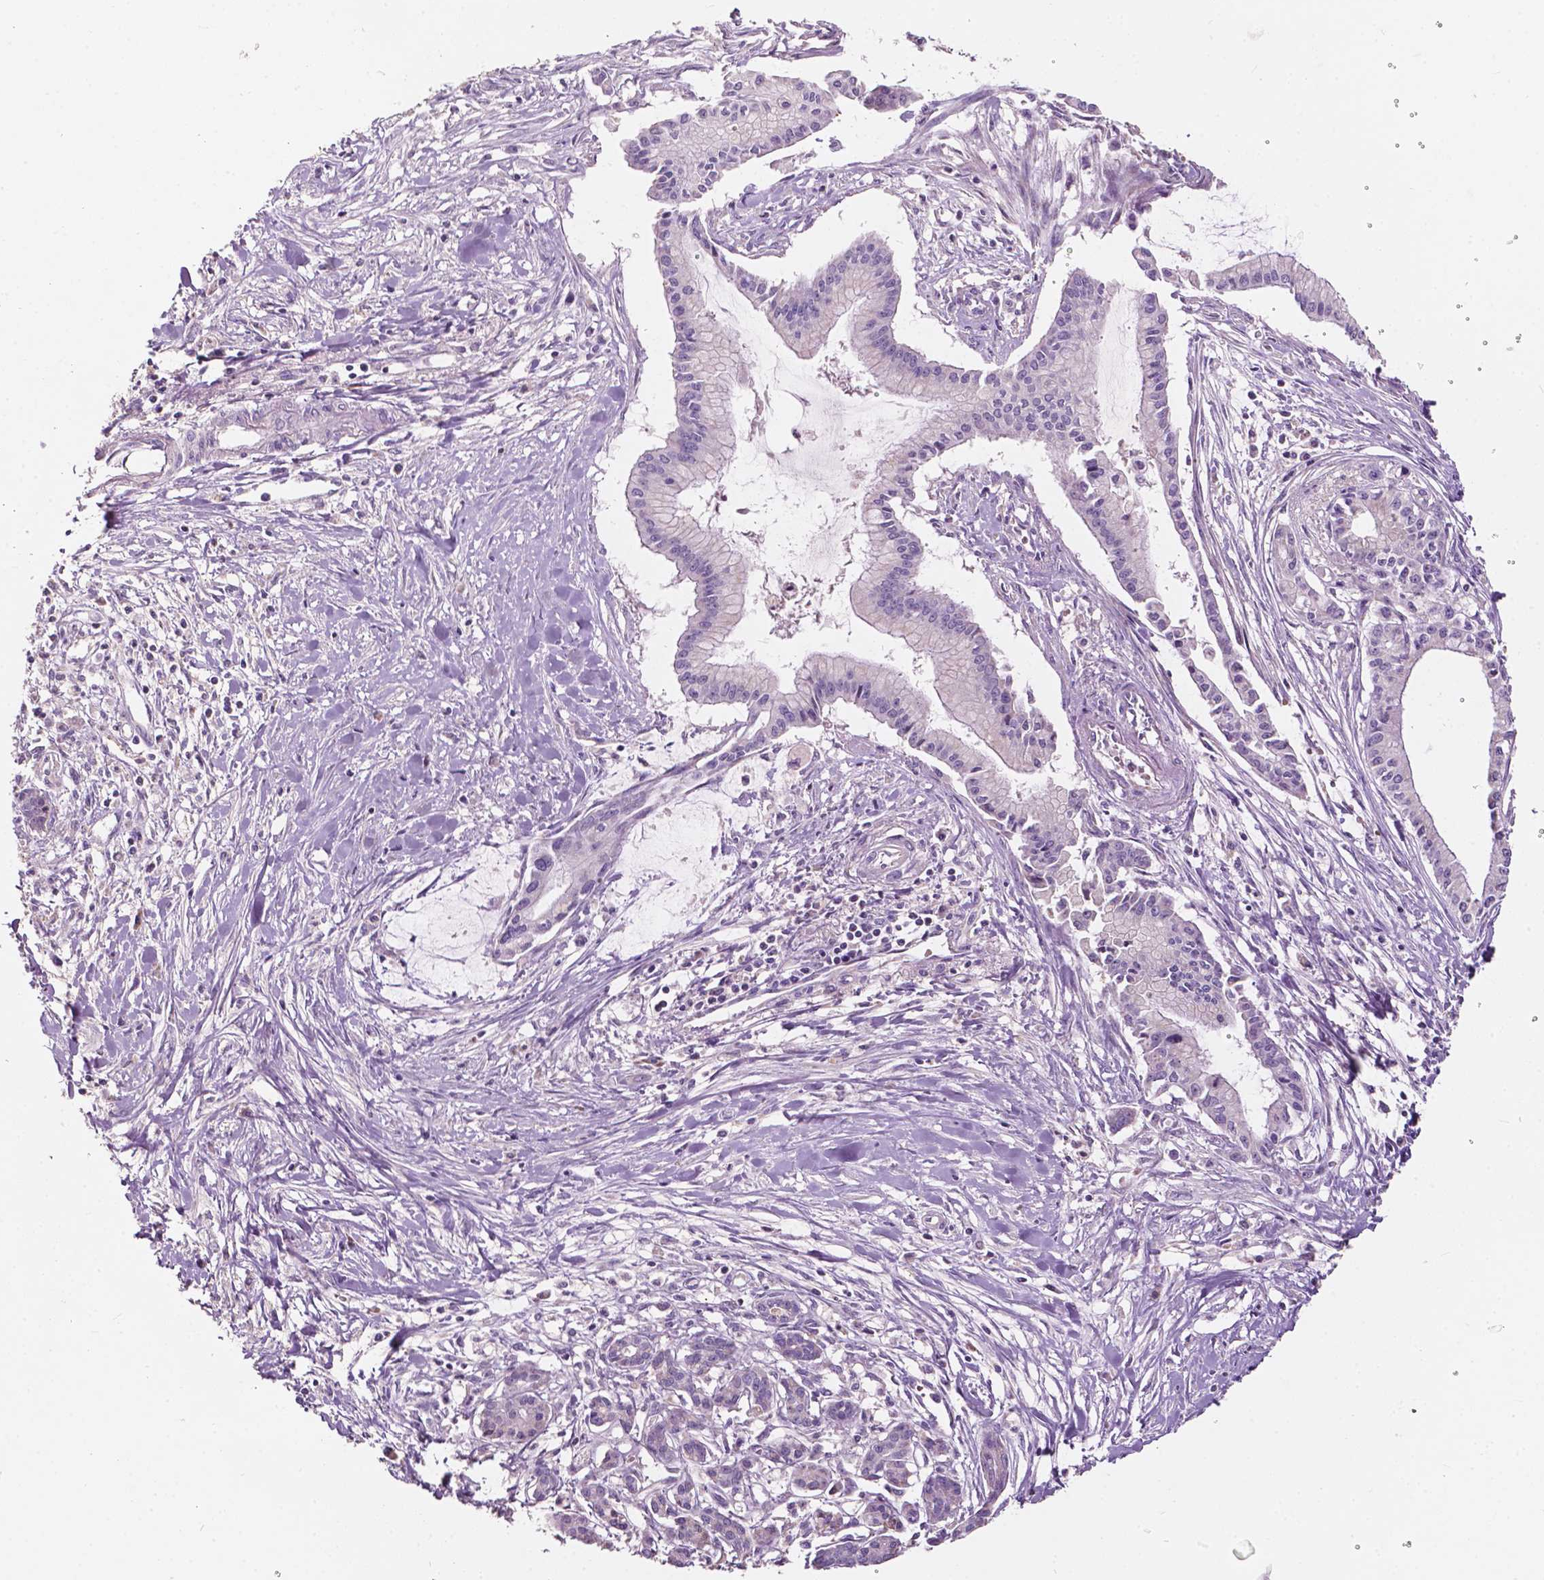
{"staining": {"intensity": "negative", "quantity": "none", "location": "none"}, "tissue": "pancreatic cancer", "cell_type": "Tumor cells", "image_type": "cancer", "snomed": [{"axis": "morphology", "description": "Adenocarcinoma, NOS"}, {"axis": "topography", "description": "Pancreas"}], "caption": "Human pancreatic cancer stained for a protein using immunohistochemistry reveals no staining in tumor cells.", "gene": "NDUFS1", "patient": {"sex": "male", "age": 48}}